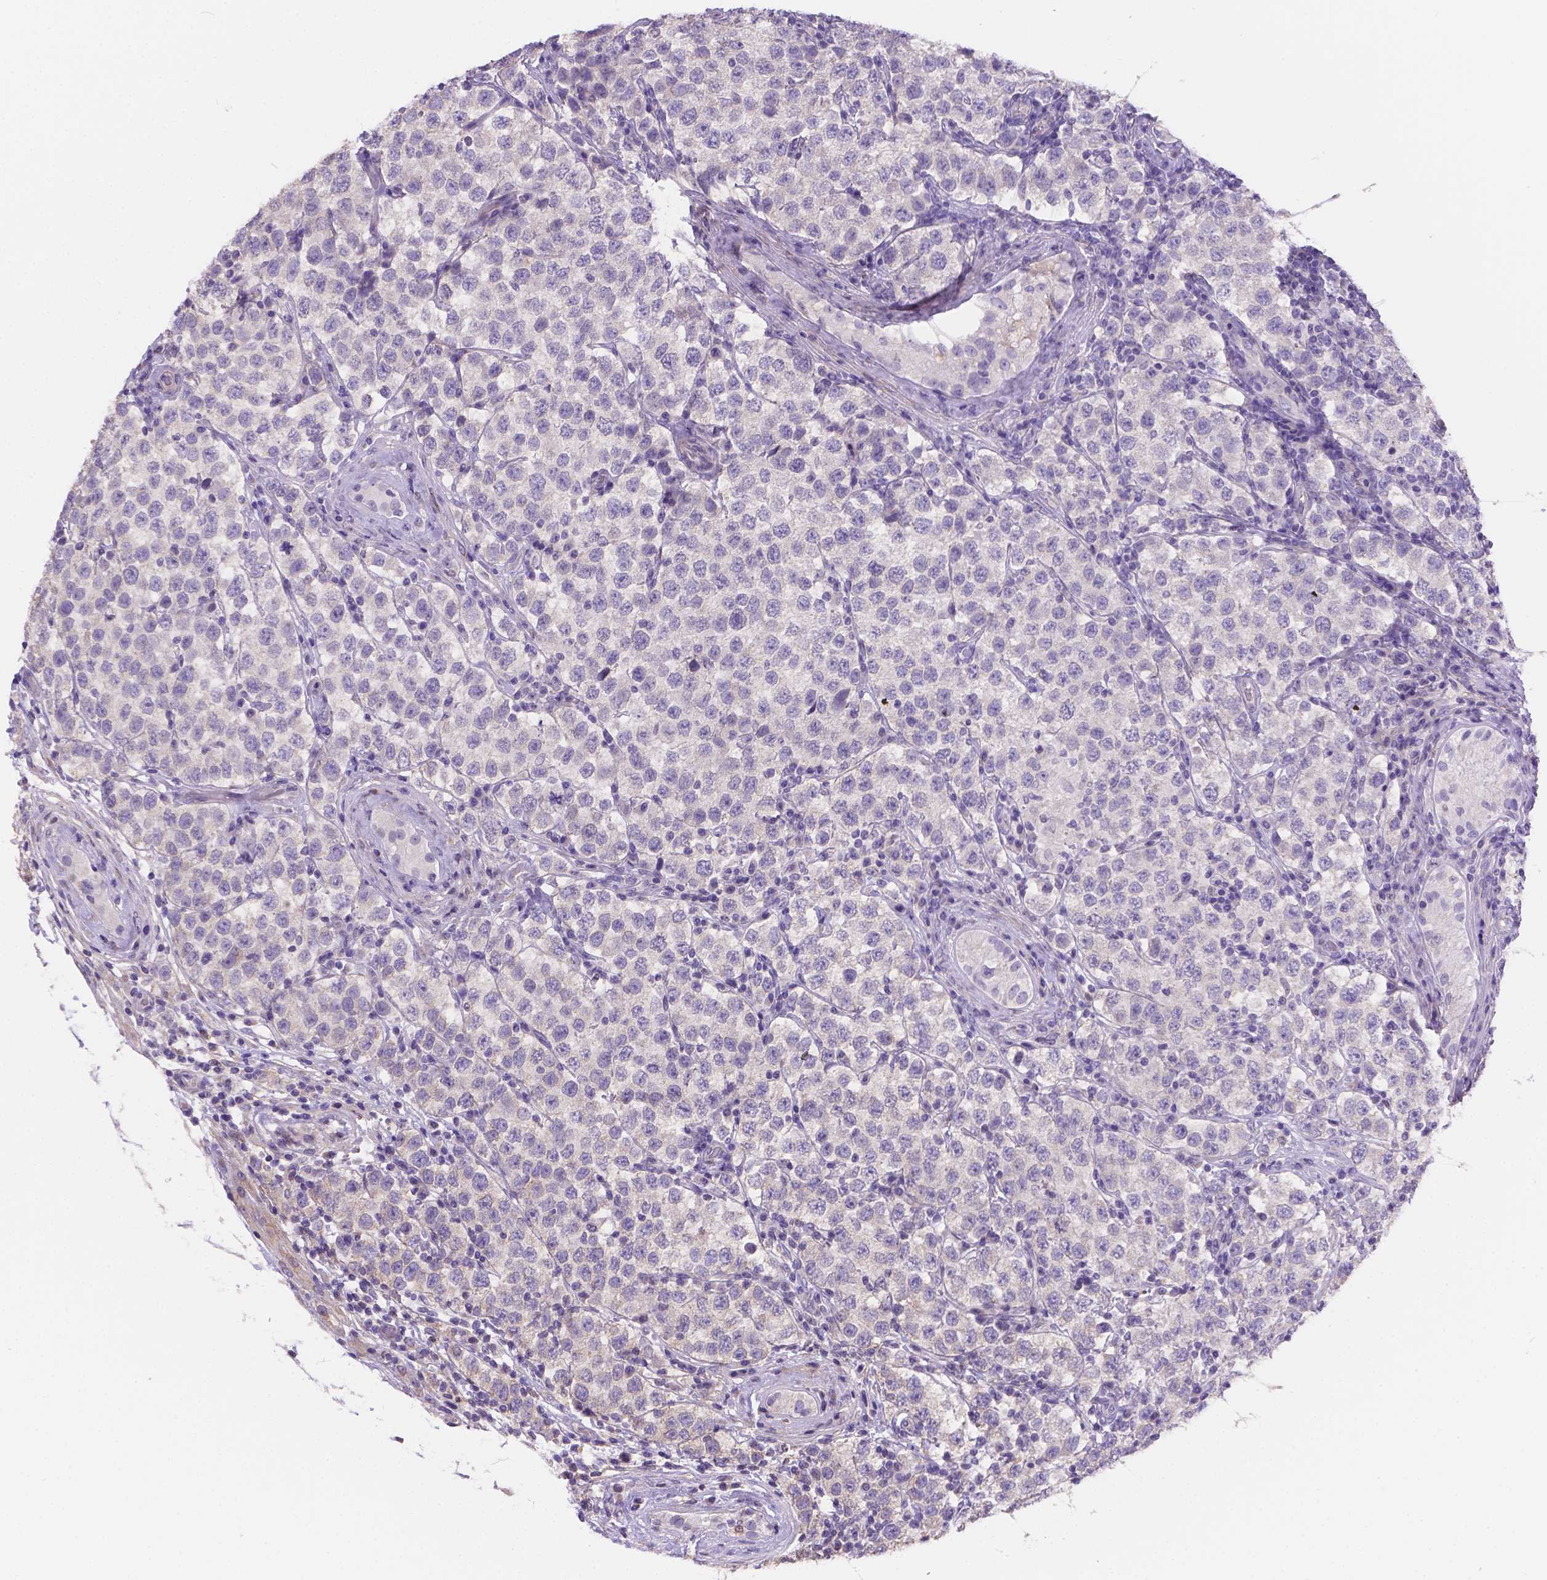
{"staining": {"intensity": "negative", "quantity": "none", "location": "none"}, "tissue": "testis cancer", "cell_type": "Tumor cells", "image_type": "cancer", "snomed": [{"axis": "morphology", "description": "Seminoma, NOS"}, {"axis": "topography", "description": "Testis"}], "caption": "The micrograph shows no significant expression in tumor cells of seminoma (testis). (DAB (3,3'-diaminobenzidine) immunohistochemistry, high magnification).", "gene": "NXPE2", "patient": {"sex": "male", "age": 34}}